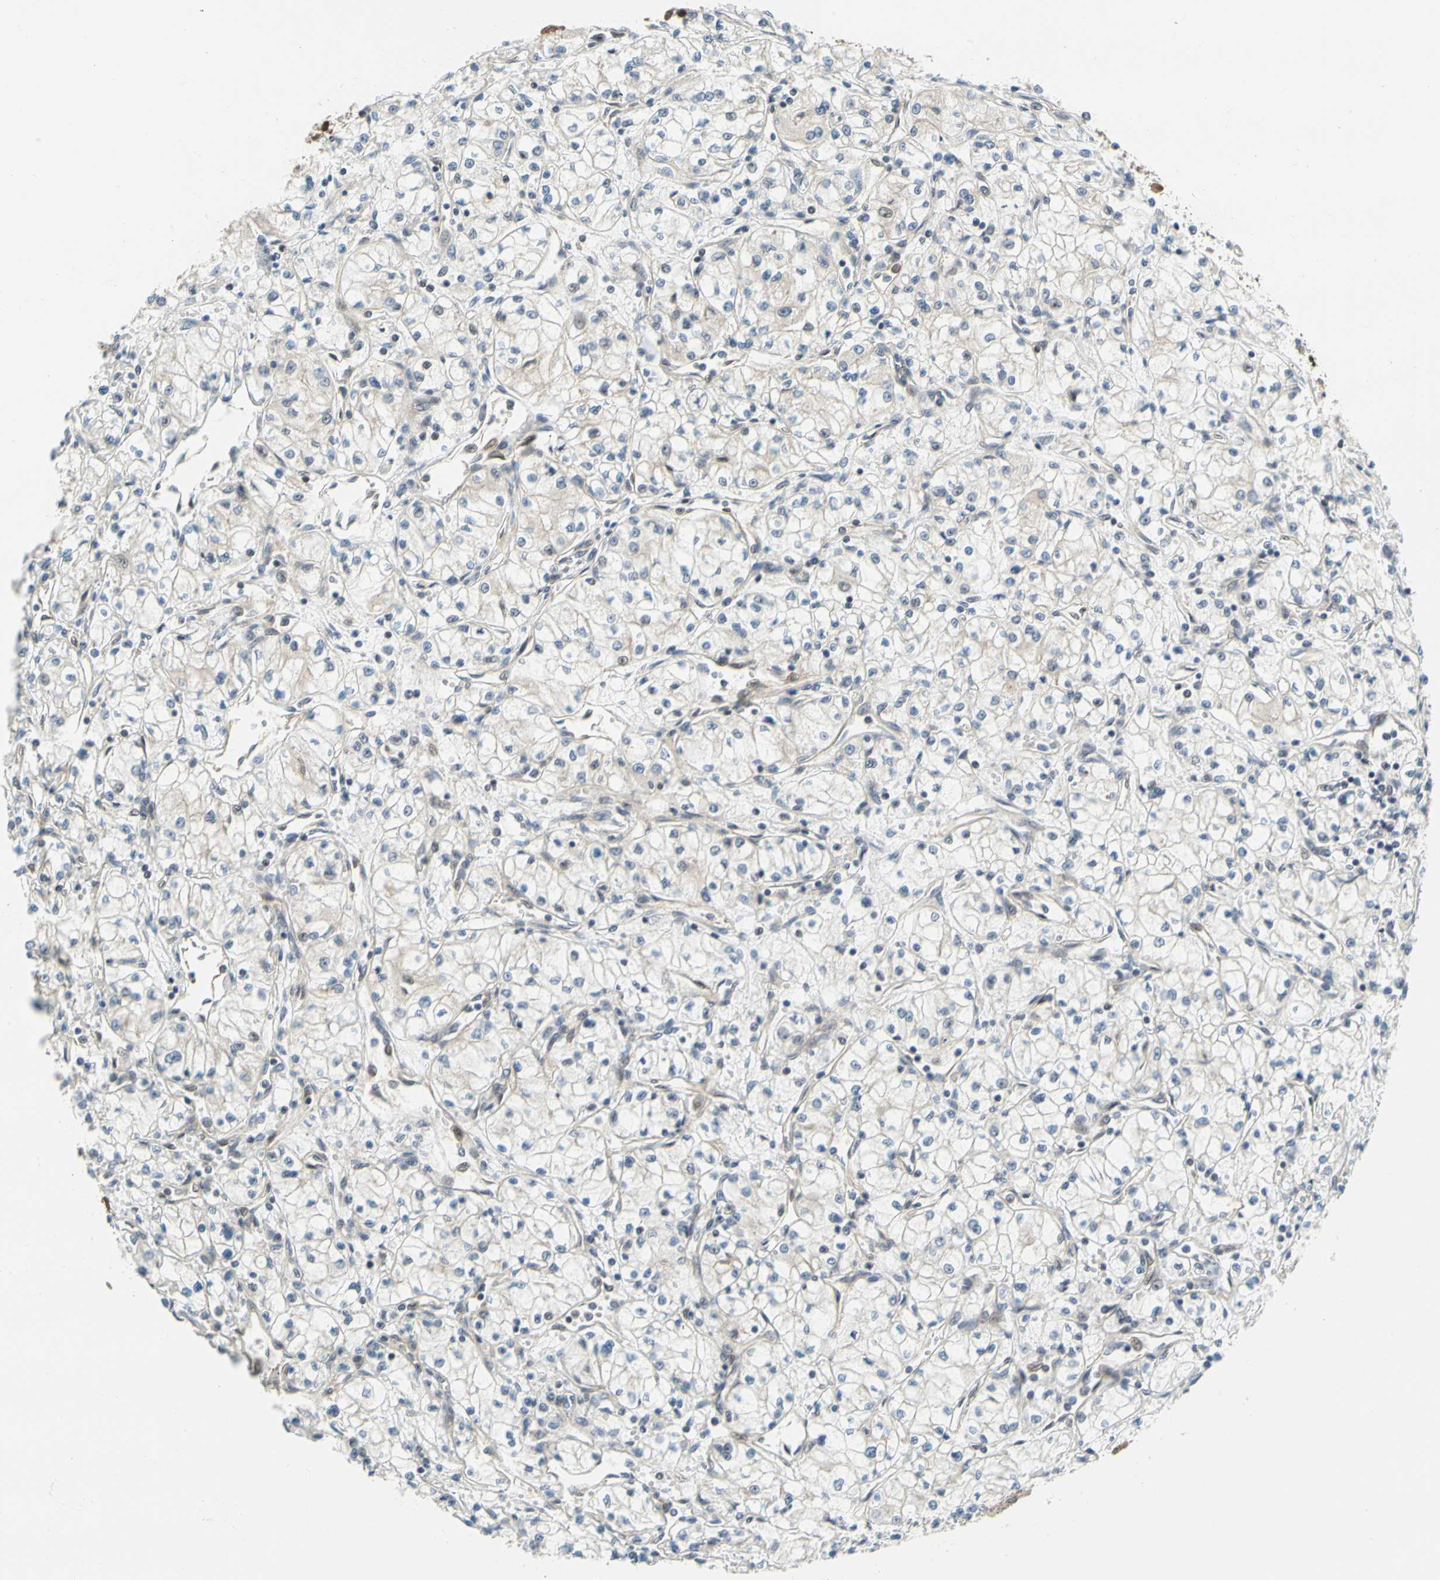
{"staining": {"intensity": "negative", "quantity": "none", "location": "none"}, "tissue": "renal cancer", "cell_type": "Tumor cells", "image_type": "cancer", "snomed": [{"axis": "morphology", "description": "Normal tissue, NOS"}, {"axis": "morphology", "description": "Adenocarcinoma, NOS"}, {"axis": "topography", "description": "Kidney"}], "caption": "Renal cancer was stained to show a protein in brown. There is no significant positivity in tumor cells. (DAB (3,3'-diaminobenzidine) immunohistochemistry (IHC), high magnification).", "gene": "MAPK9", "patient": {"sex": "male", "age": 59}}